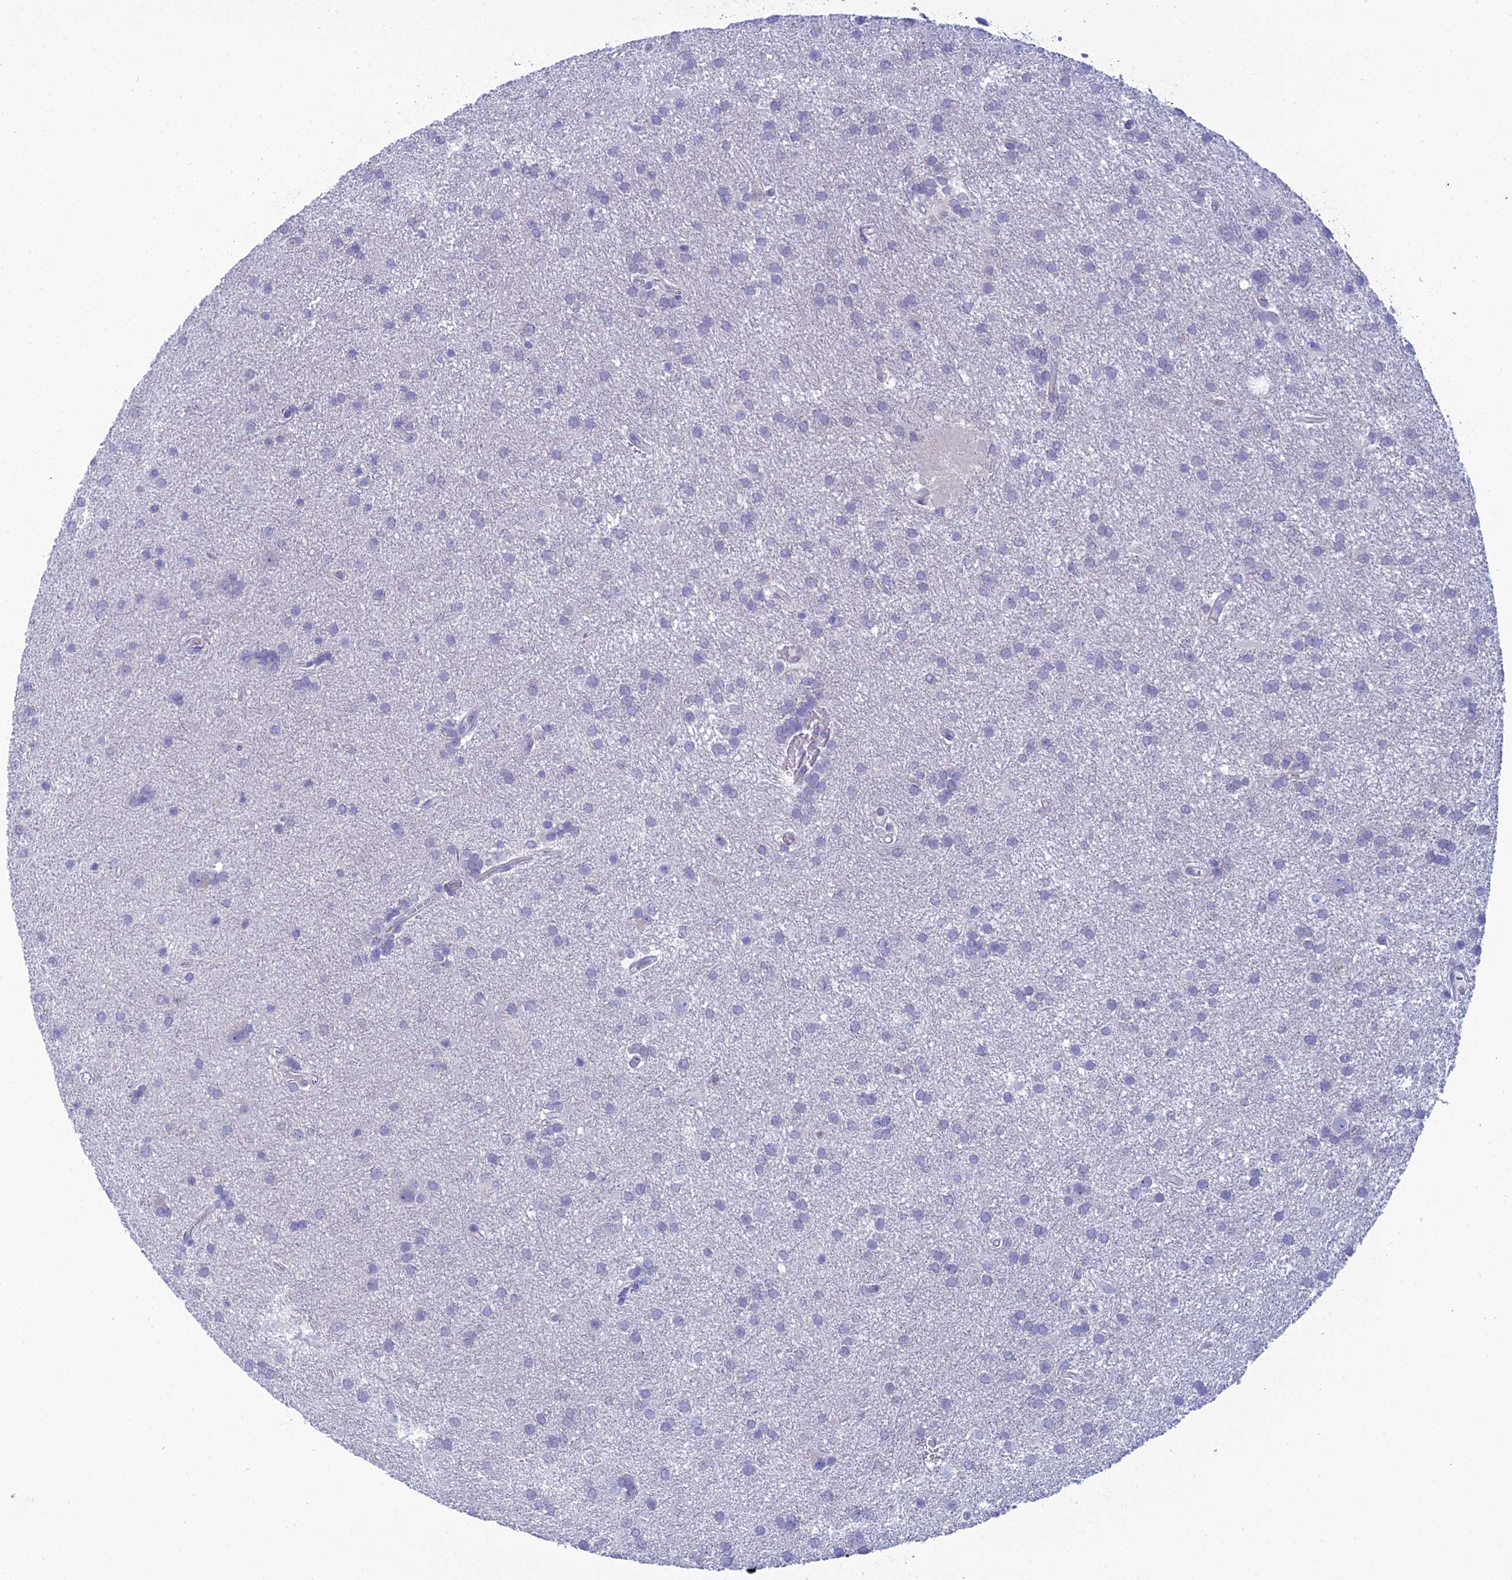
{"staining": {"intensity": "negative", "quantity": "none", "location": "none"}, "tissue": "glioma", "cell_type": "Tumor cells", "image_type": "cancer", "snomed": [{"axis": "morphology", "description": "Glioma, malignant, Low grade"}, {"axis": "topography", "description": "Brain"}], "caption": "Immunohistochemical staining of human malignant low-grade glioma reveals no significant expression in tumor cells.", "gene": "GNPNAT1", "patient": {"sex": "male", "age": 66}}